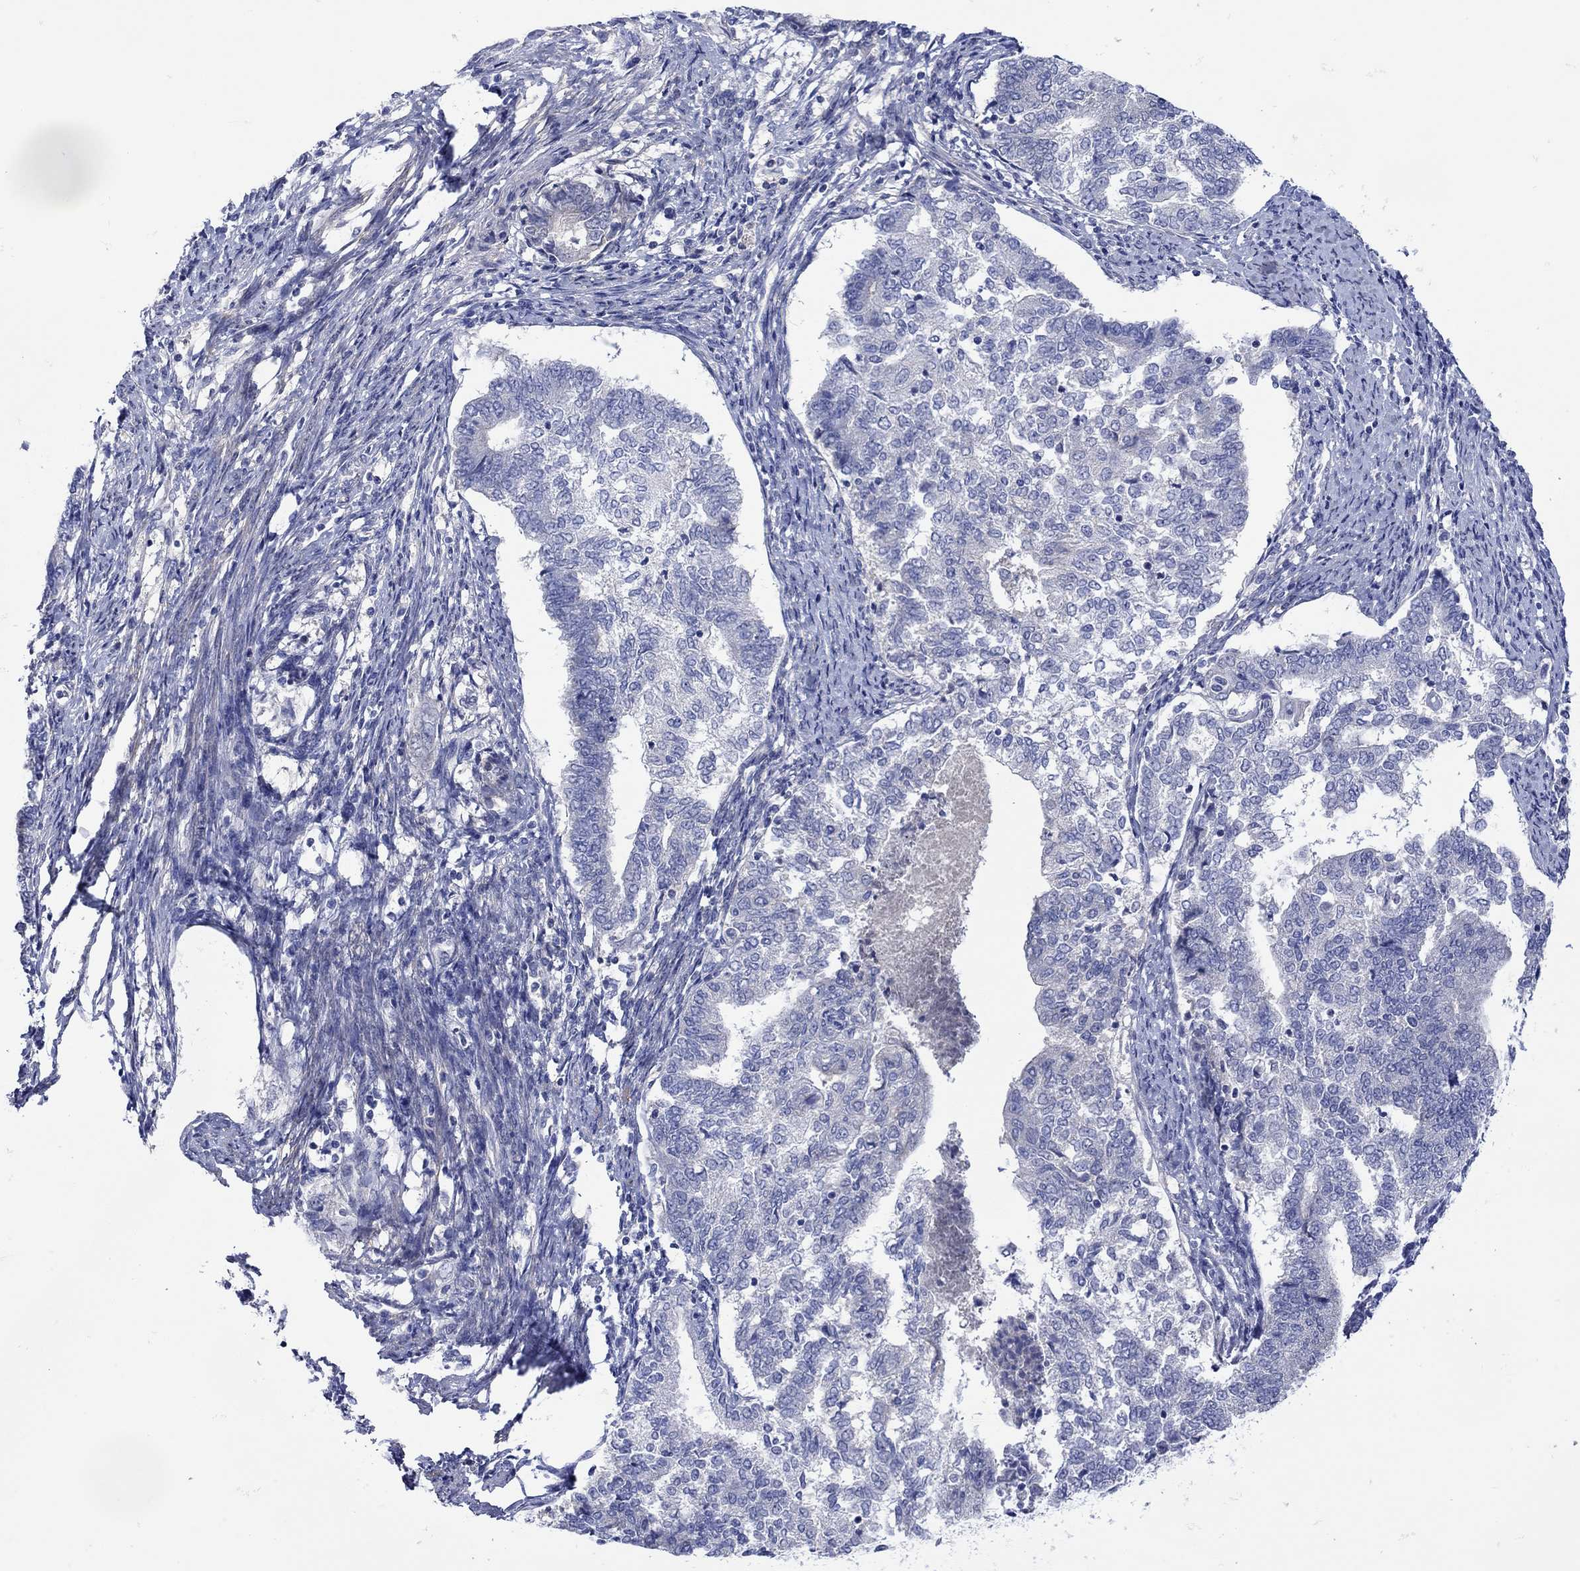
{"staining": {"intensity": "negative", "quantity": "none", "location": "none"}, "tissue": "endometrial cancer", "cell_type": "Tumor cells", "image_type": "cancer", "snomed": [{"axis": "morphology", "description": "Adenocarcinoma, NOS"}, {"axis": "topography", "description": "Endometrium"}], "caption": "A histopathology image of endometrial cancer (adenocarcinoma) stained for a protein exhibits no brown staining in tumor cells. (Stains: DAB IHC with hematoxylin counter stain, Microscopy: brightfield microscopy at high magnification).", "gene": "MSI1", "patient": {"sex": "female", "age": 65}}